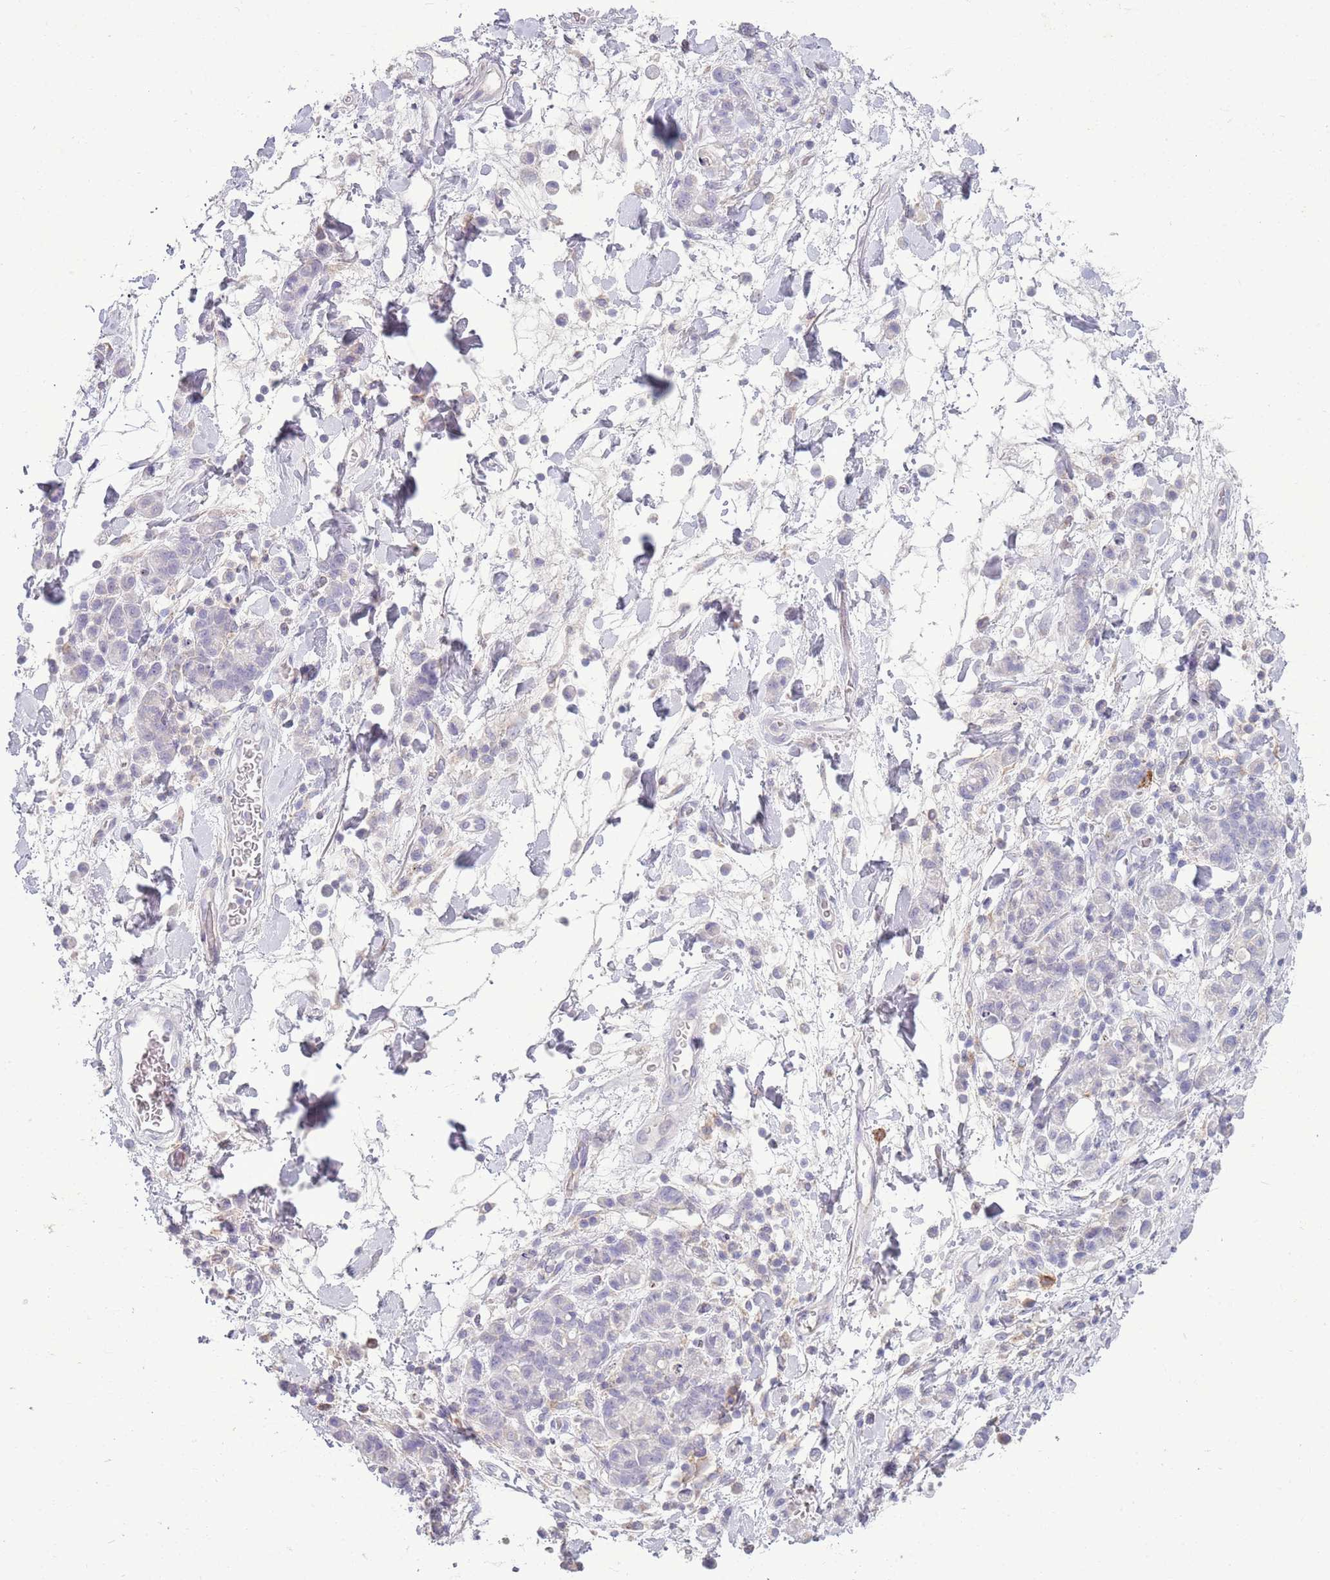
{"staining": {"intensity": "negative", "quantity": "none", "location": "none"}, "tissue": "stomach cancer", "cell_type": "Tumor cells", "image_type": "cancer", "snomed": [{"axis": "morphology", "description": "Adenocarcinoma, NOS"}, {"axis": "topography", "description": "Stomach"}], "caption": "An IHC image of adenocarcinoma (stomach) is shown. There is no staining in tumor cells of adenocarcinoma (stomach). (DAB immunohistochemistry visualized using brightfield microscopy, high magnification).", "gene": "ACSBG1", "patient": {"sex": "male", "age": 77}}